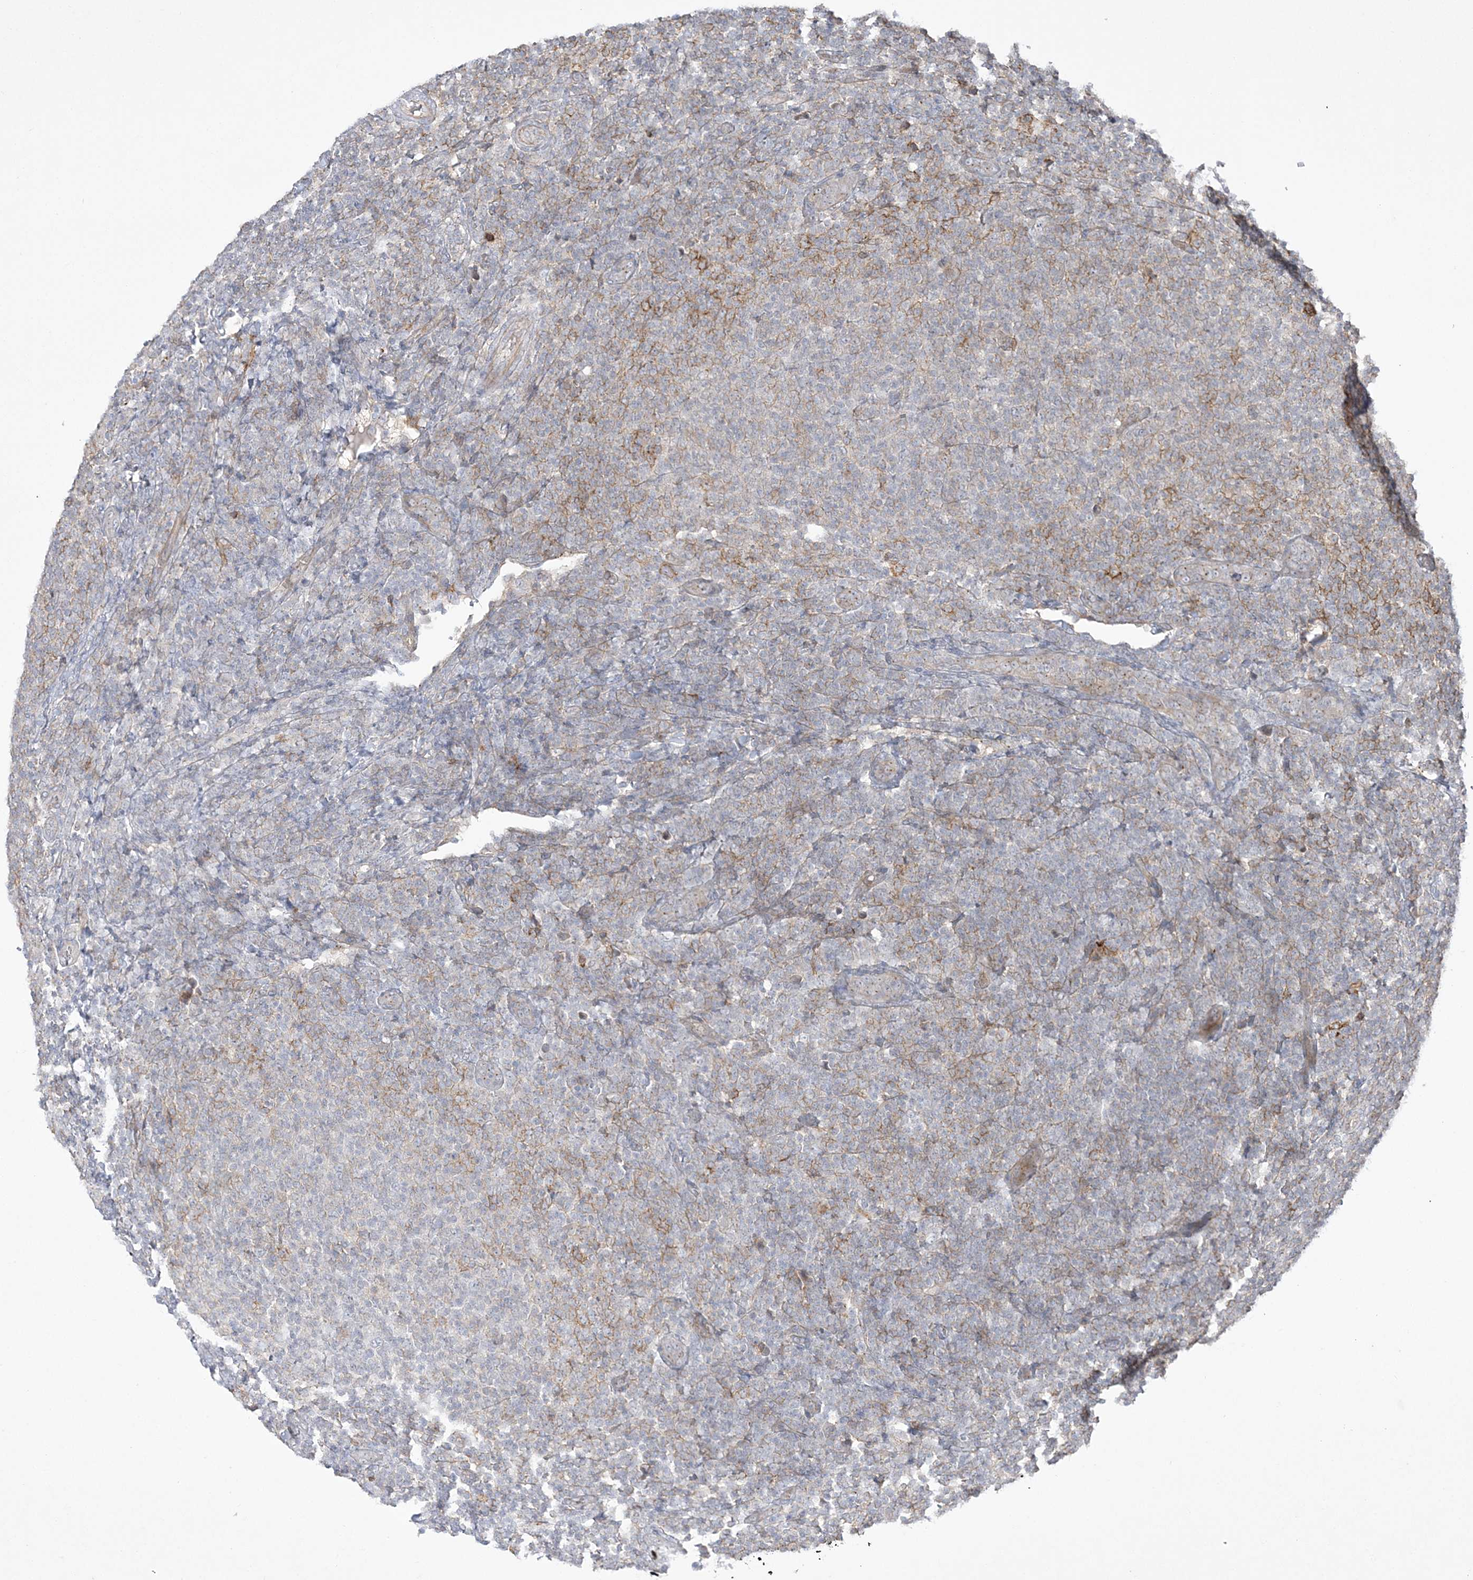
{"staining": {"intensity": "moderate", "quantity": "<25%", "location": "cytoplasmic/membranous"}, "tissue": "lymphoma", "cell_type": "Tumor cells", "image_type": "cancer", "snomed": [{"axis": "morphology", "description": "Malignant lymphoma, non-Hodgkin's type, Low grade"}, {"axis": "topography", "description": "Lymph node"}], "caption": "DAB (3,3'-diaminobenzidine) immunohistochemical staining of lymphoma shows moderate cytoplasmic/membranous protein expression in about <25% of tumor cells.", "gene": "ADAMTS12", "patient": {"sex": "male", "age": 66}}